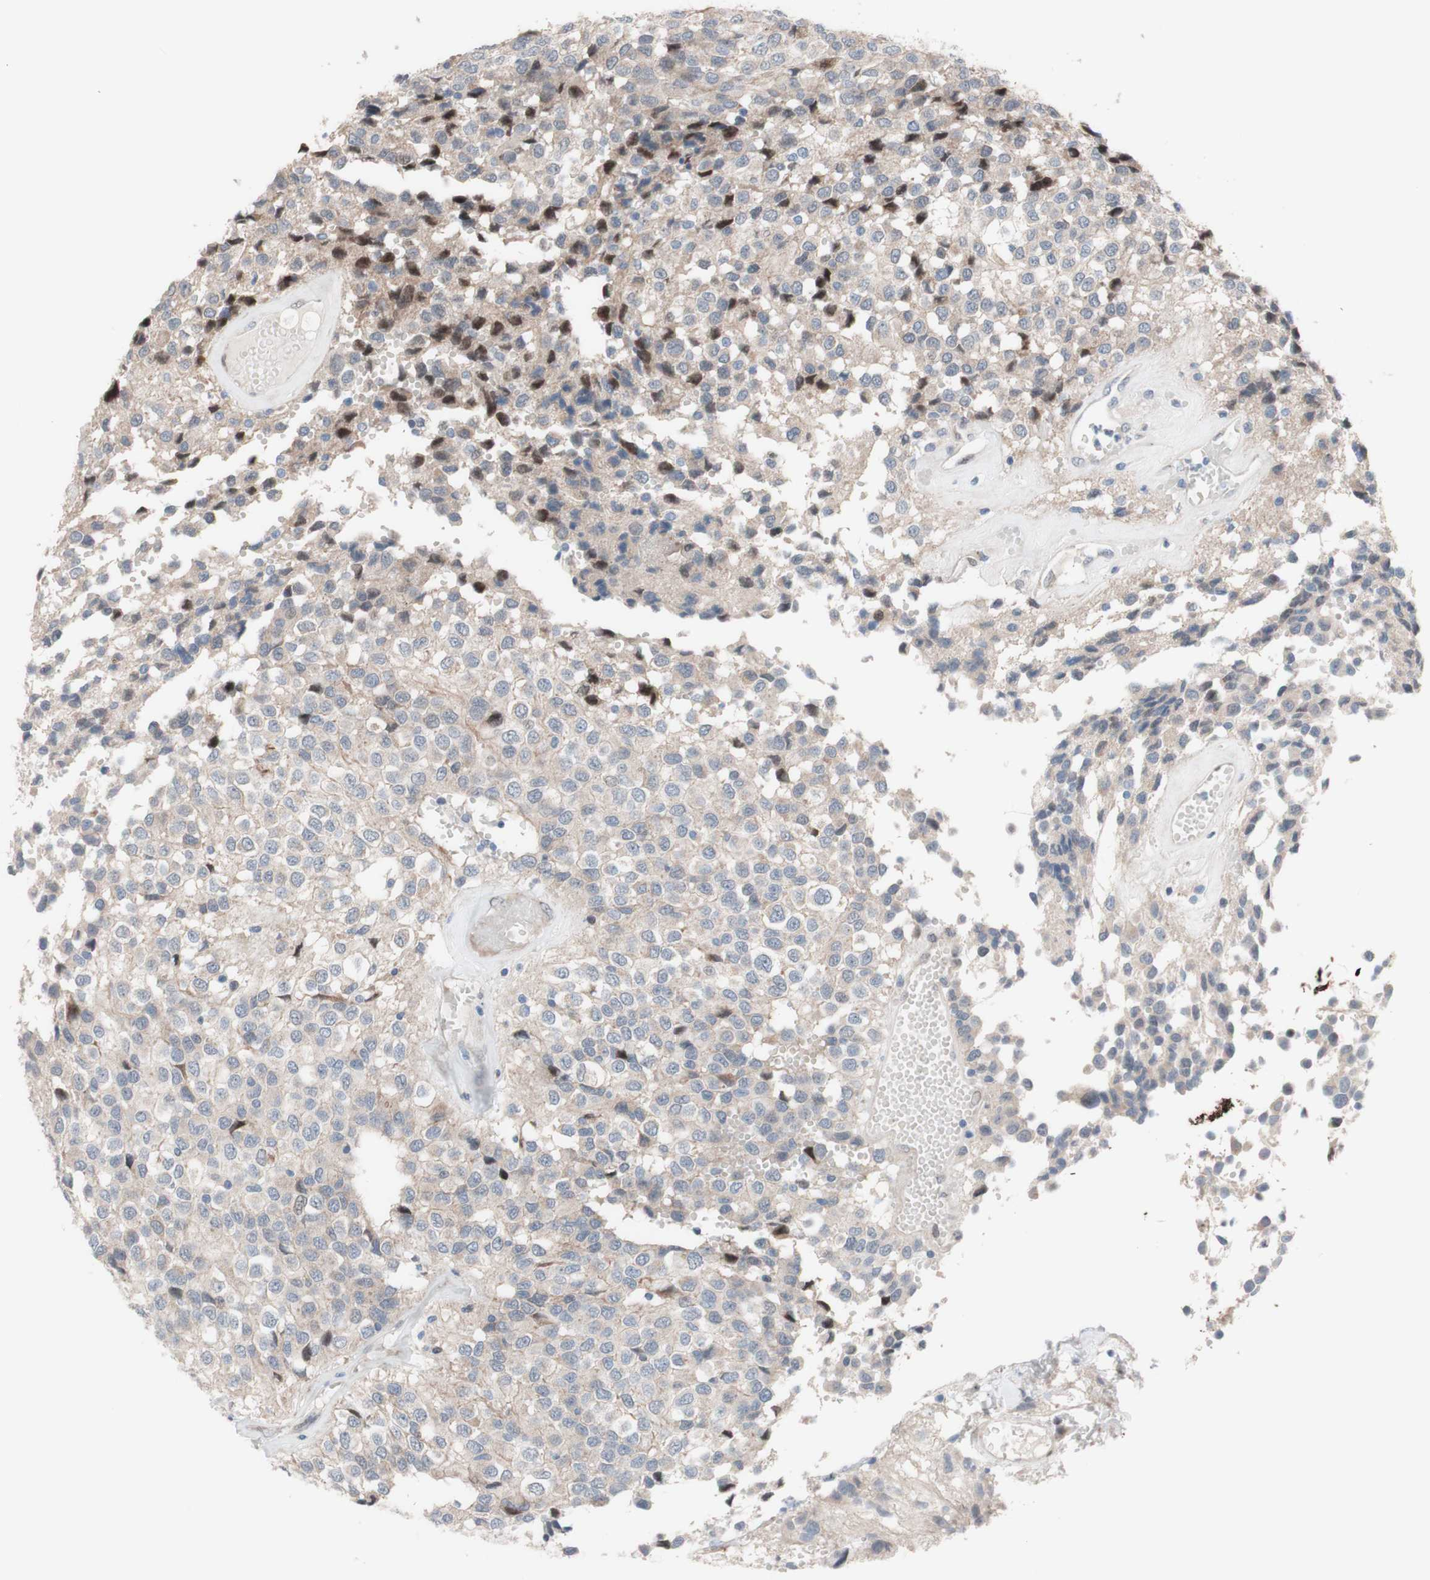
{"staining": {"intensity": "weak", "quantity": "<25%", "location": "cytoplasmic/membranous"}, "tissue": "glioma", "cell_type": "Tumor cells", "image_type": "cancer", "snomed": [{"axis": "morphology", "description": "Glioma, malignant, High grade"}, {"axis": "topography", "description": "Brain"}], "caption": "A micrograph of human glioma is negative for staining in tumor cells. (DAB immunohistochemistry, high magnification).", "gene": "PHTF2", "patient": {"sex": "male", "age": 32}}